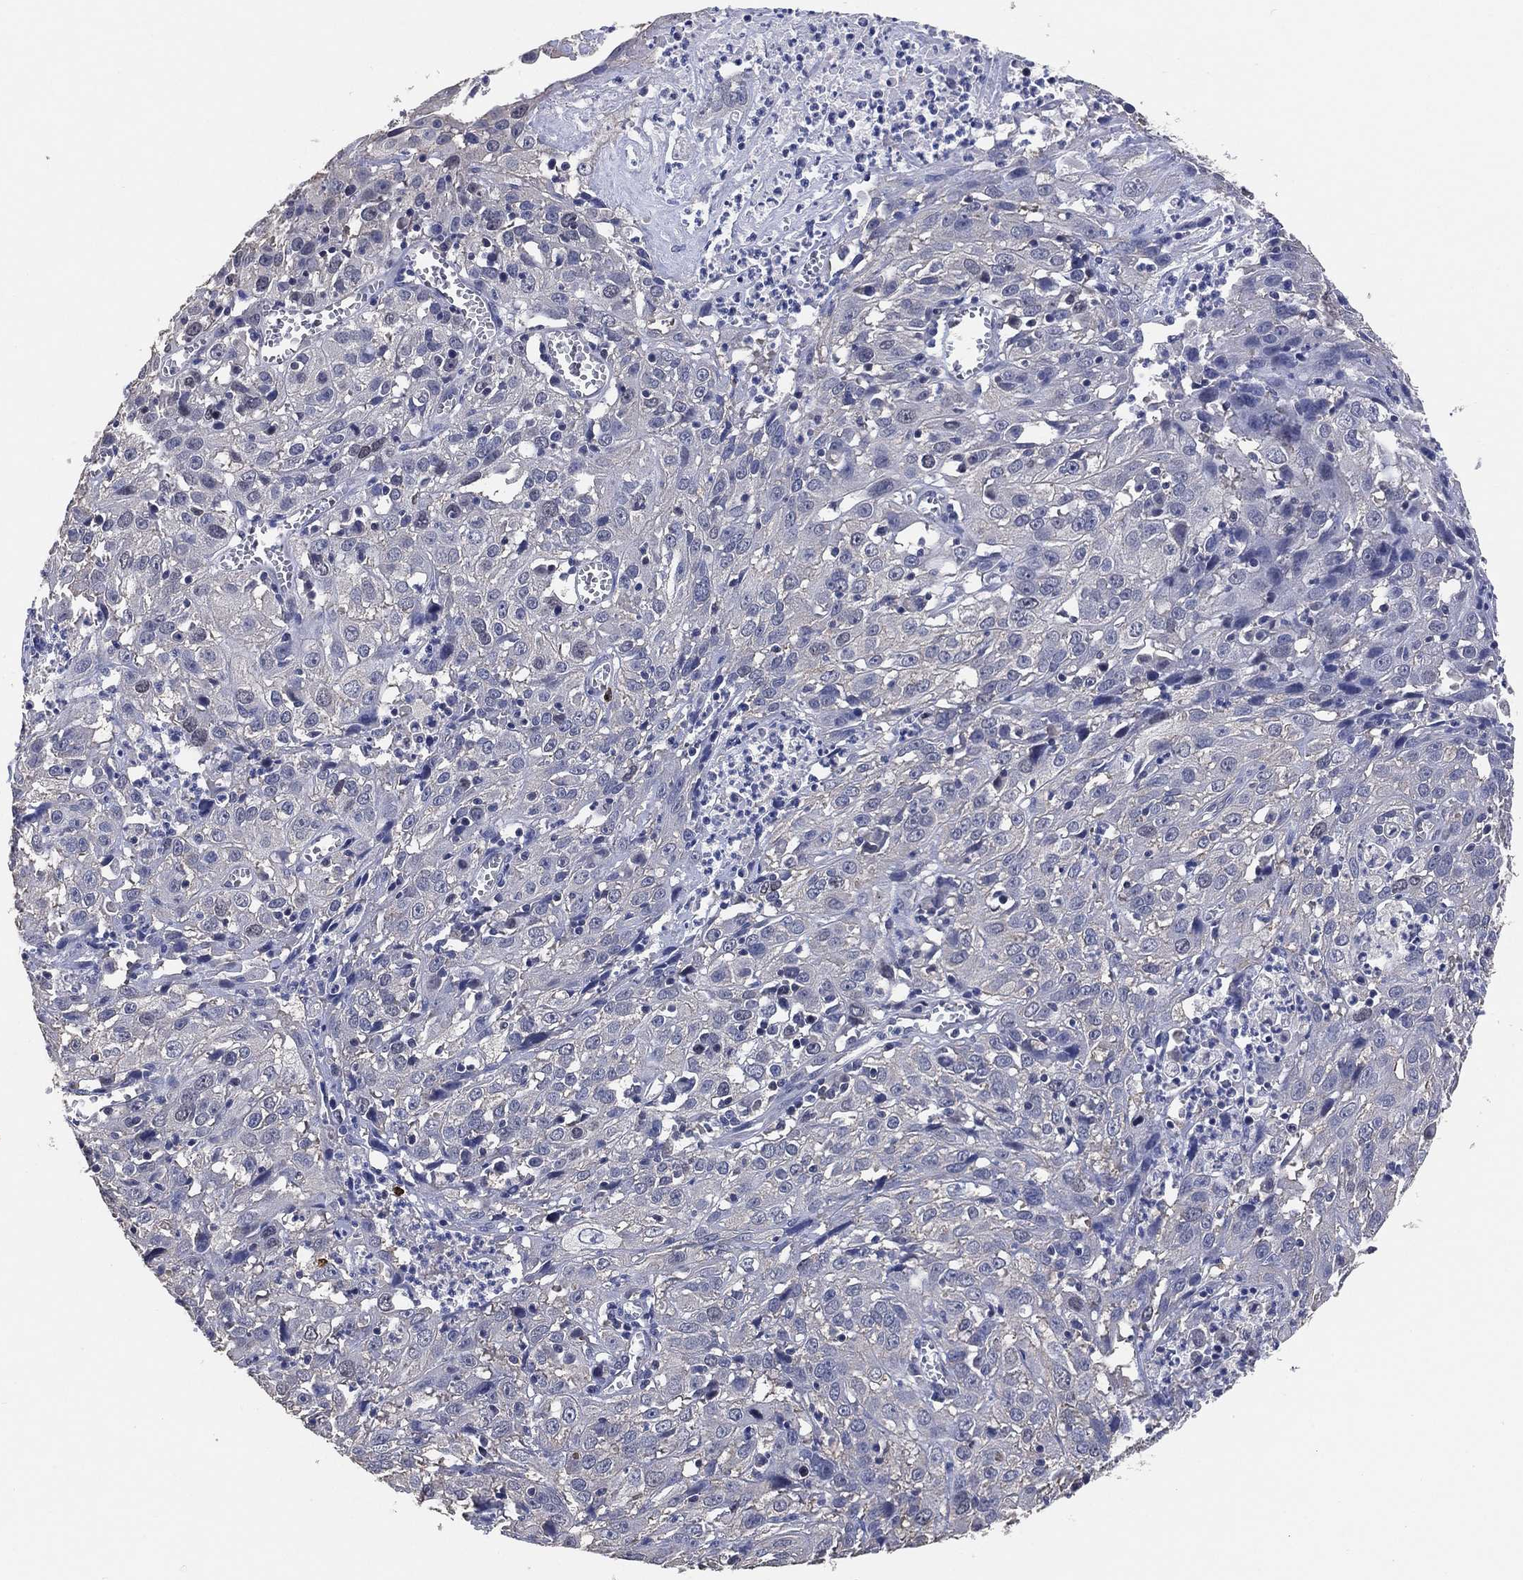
{"staining": {"intensity": "negative", "quantity": "none", "location": "none"}, "tissue": "cervical cancer", "cell_type": "Tumor cells", "image_type": "cancer", "snomed": [{"axis": "morphology", "description": "Squamous cell carcinoma, NOS"}, {"axis": "topography", "description": "Cervix"}], "caption": "A high-resolution photomicrograph shows immunohistochemistry (IHC) staining of cervical cancer (squamous cell carcinoma), which displays no significant positivity in tumor cells.", "gene": "KLK5", "patient": {"sex": "female", "age": 32}}